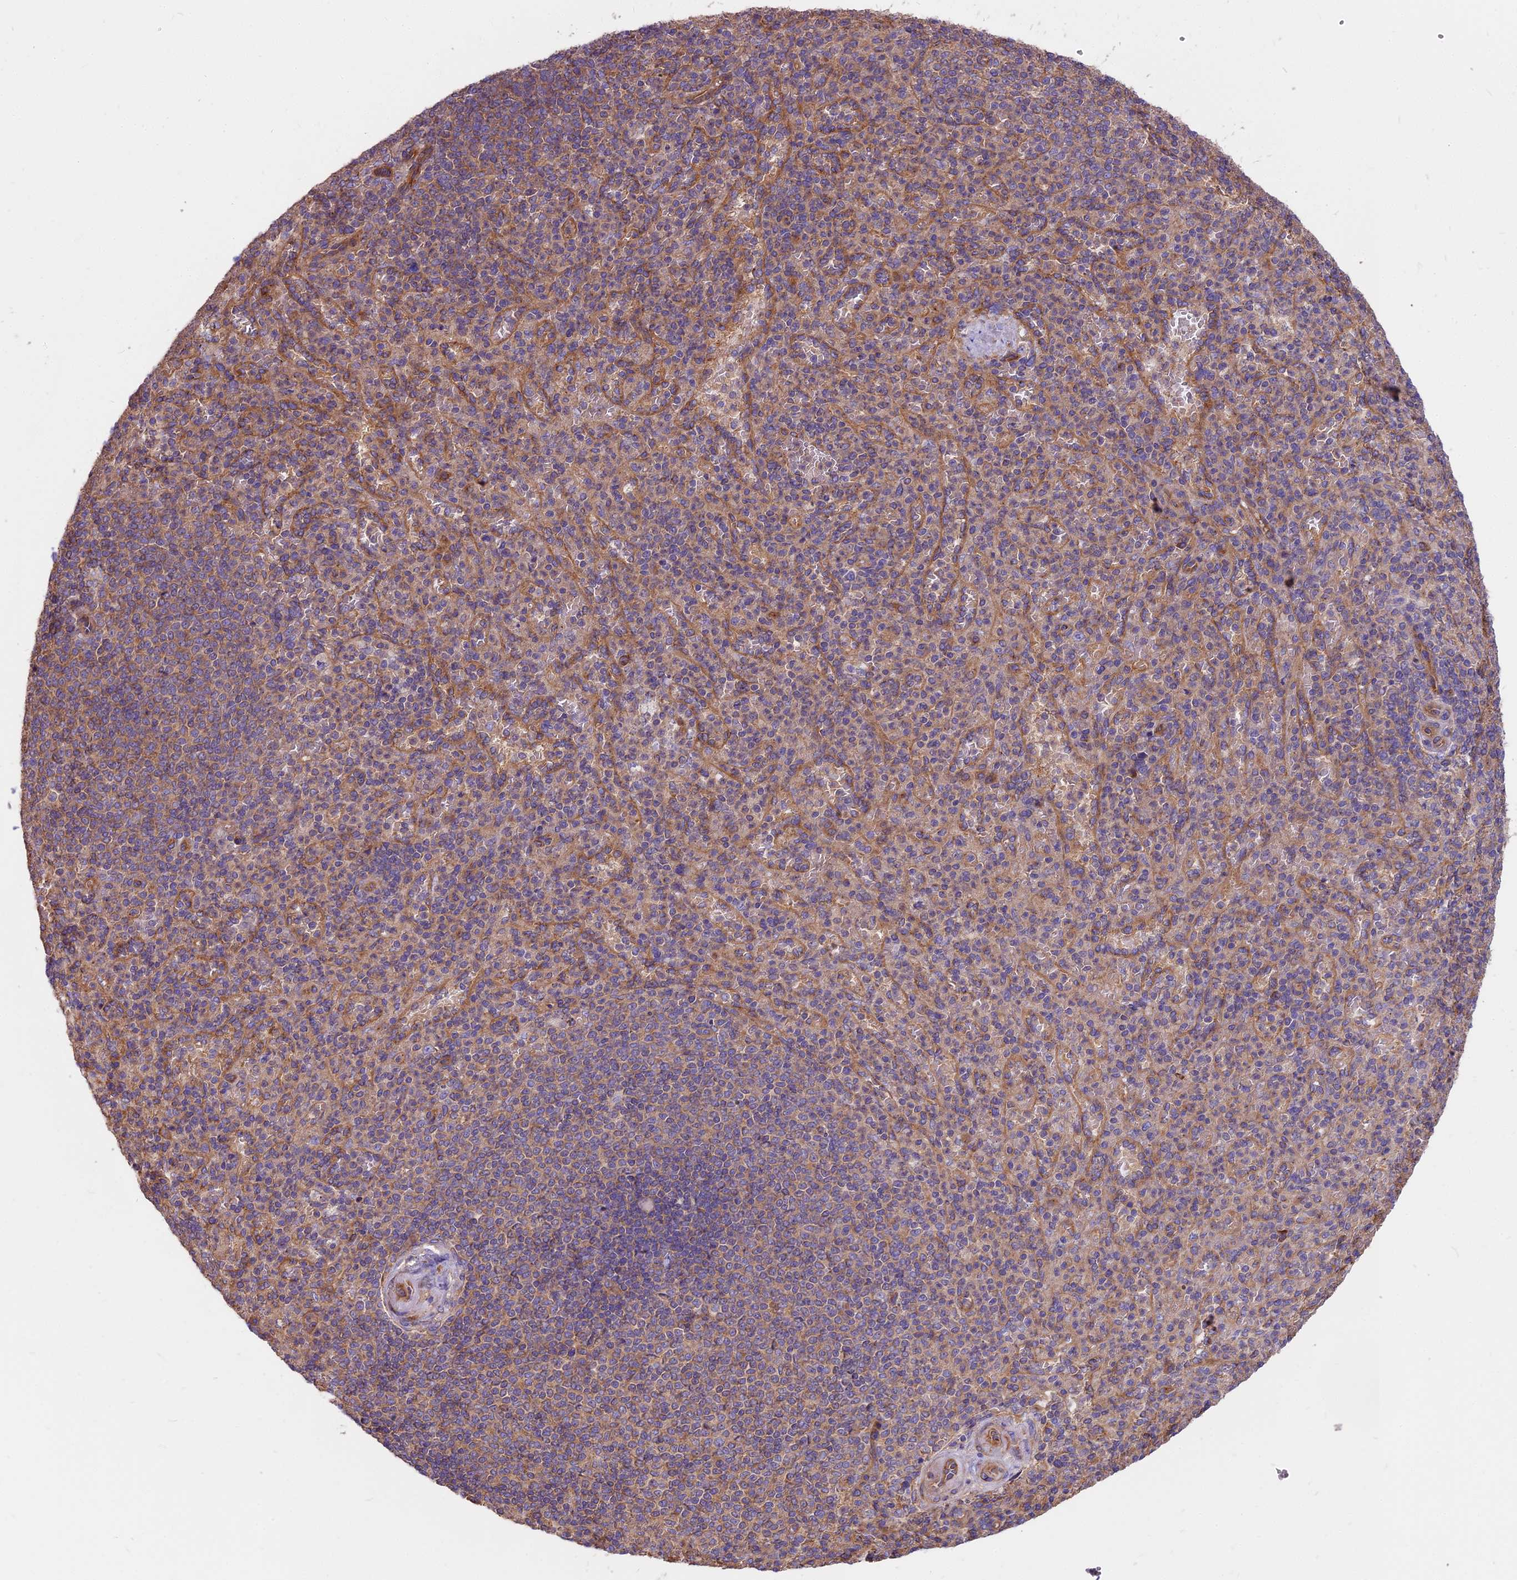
{"staining": {"intensity": "weak", "quantity": "25%-75%", "location": "cytoplasmic/membranous"}, "tissue": "spleen", "cell_type": "Cells in red pulp", "image_type": "normal", "snomed": [{"axis": "morphology", "description": "Normal tissue, NOS"}, {"axis": "topography", "description": "Spleen"}], "caption": "A brown stain shows weak cytoplasmic/membranous staining of a protein in cells in red pulp of normal human spleen. (Brightfield microscopy of DAB IHC at high magnification).", "gene": "DCTN3", "patient": {"sex": "female", "age": 74}}